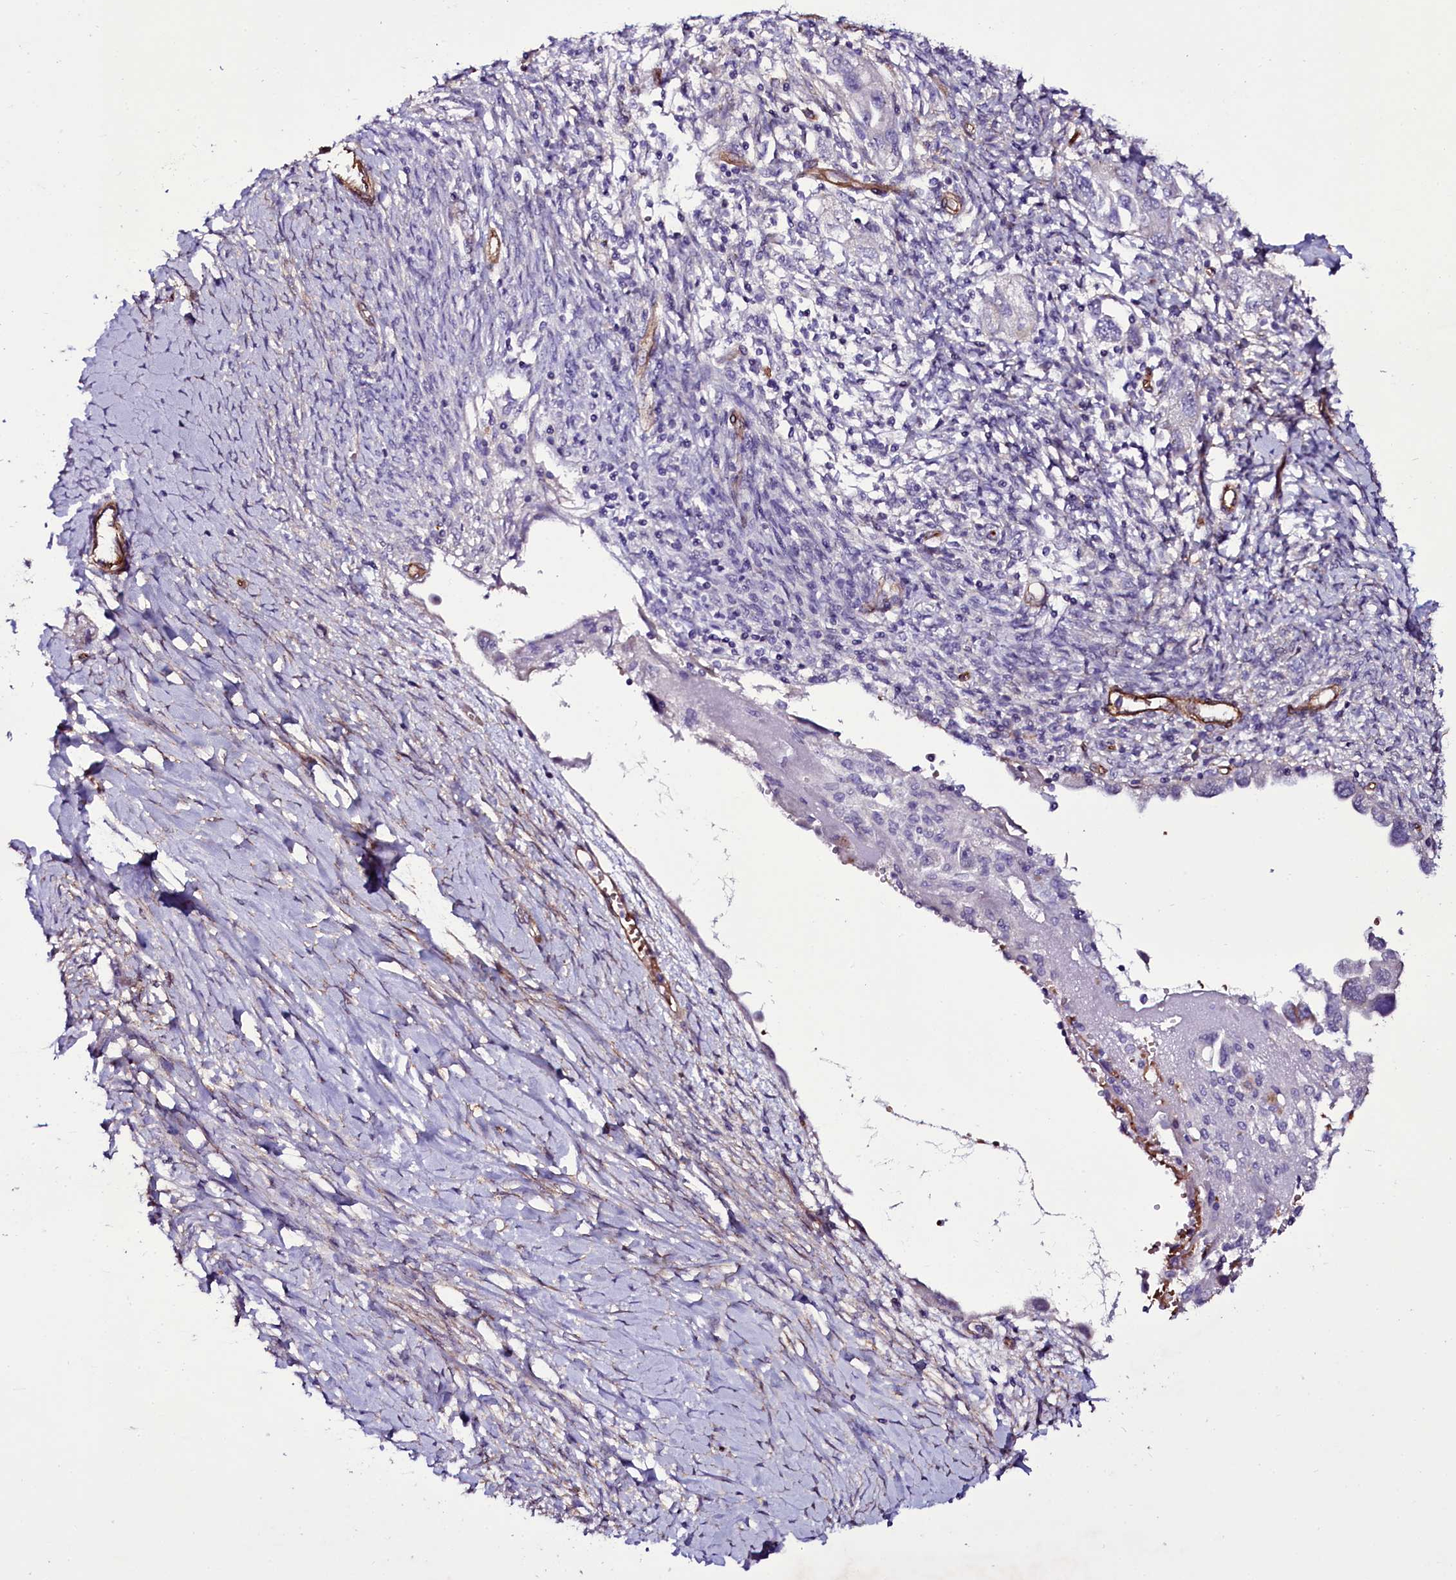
{"staining": {"intensity": "negative", "quantity": "none", "location": "none"}, "tissue": "ovarian cancer", "cell_type": "Tumor cells", "image_type": "cancer", "snomed": [{"axis": "morphology", "description": "Carcinoma, NOS"}, {"axis": "morphology", "description": "Cystadenocarcinoma, serous, NOS"}, {"axis": "topography", "description": "Ovary"}], "caption": "Ovarian cancer (carcinoma) was stained to show a protein in brown. There is no significant positivity in tumor cells.", "gene": "MEX3C", "patient": {"sex": "female", "age": 69}}